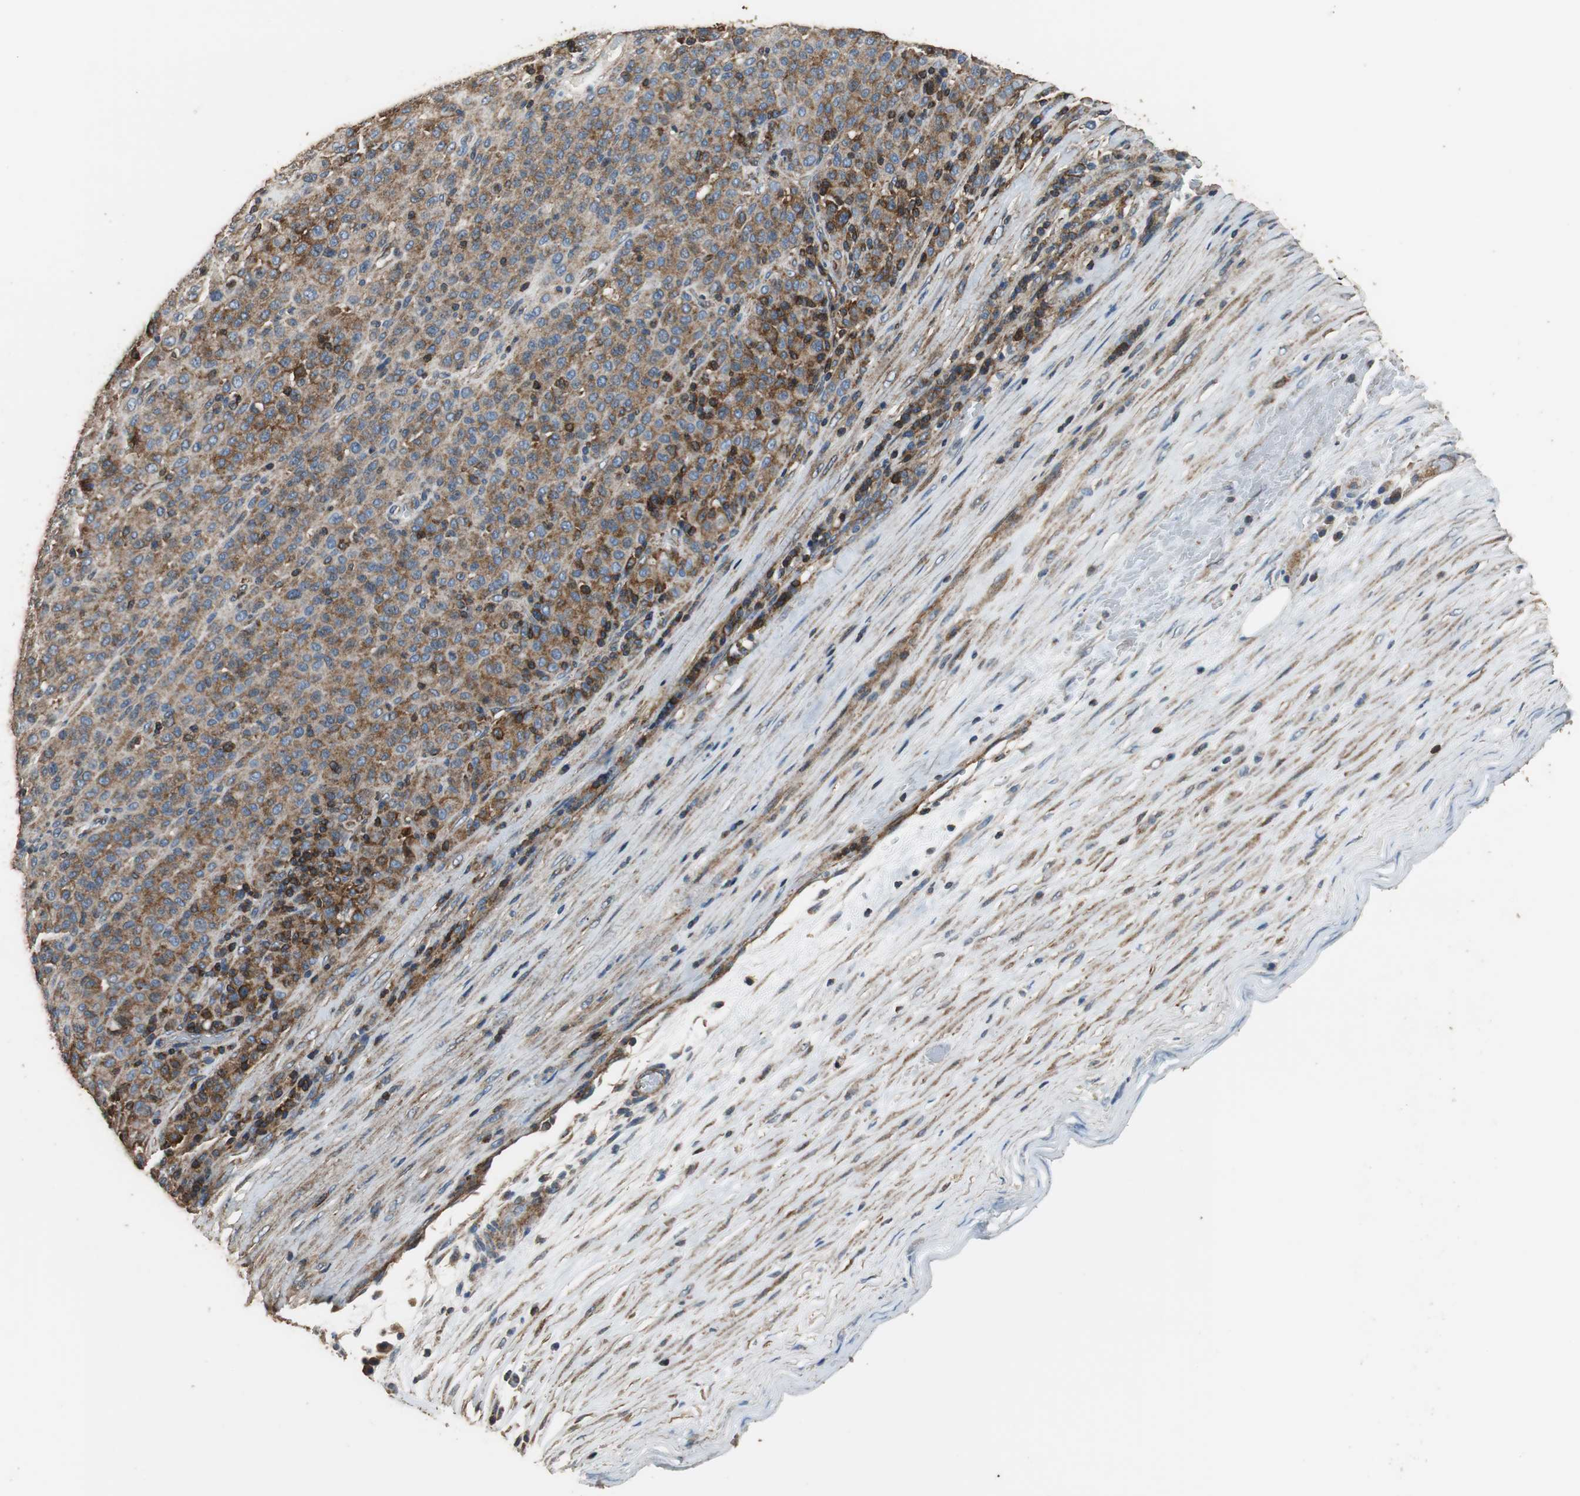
{"staining": {"intensity": "moderate", "quantity": ">75%", "location": "cytoplasmic/membranous"}, "tissue": "melanoma", "cell_type": "Tumor cells", "image_type": "cancer", "snomed": [{"axis": "morphology", "description": "Malignant melanoma, Metastatic site"}, {"axis": "topography", "description": "Pancreas"}], "caption": "Immunohistochemical staining of human melanoma exhibits medium levels of moderate cytoplasmic/membranous staining in about >75% of tumor cells. The protein of interest is stained brown, and the nuclei are stained in blue (DAB IHC with brightfield microscopy, high magnification).", "gene": "PRKRA", "patient": {"sex": "female", "age": 30}}